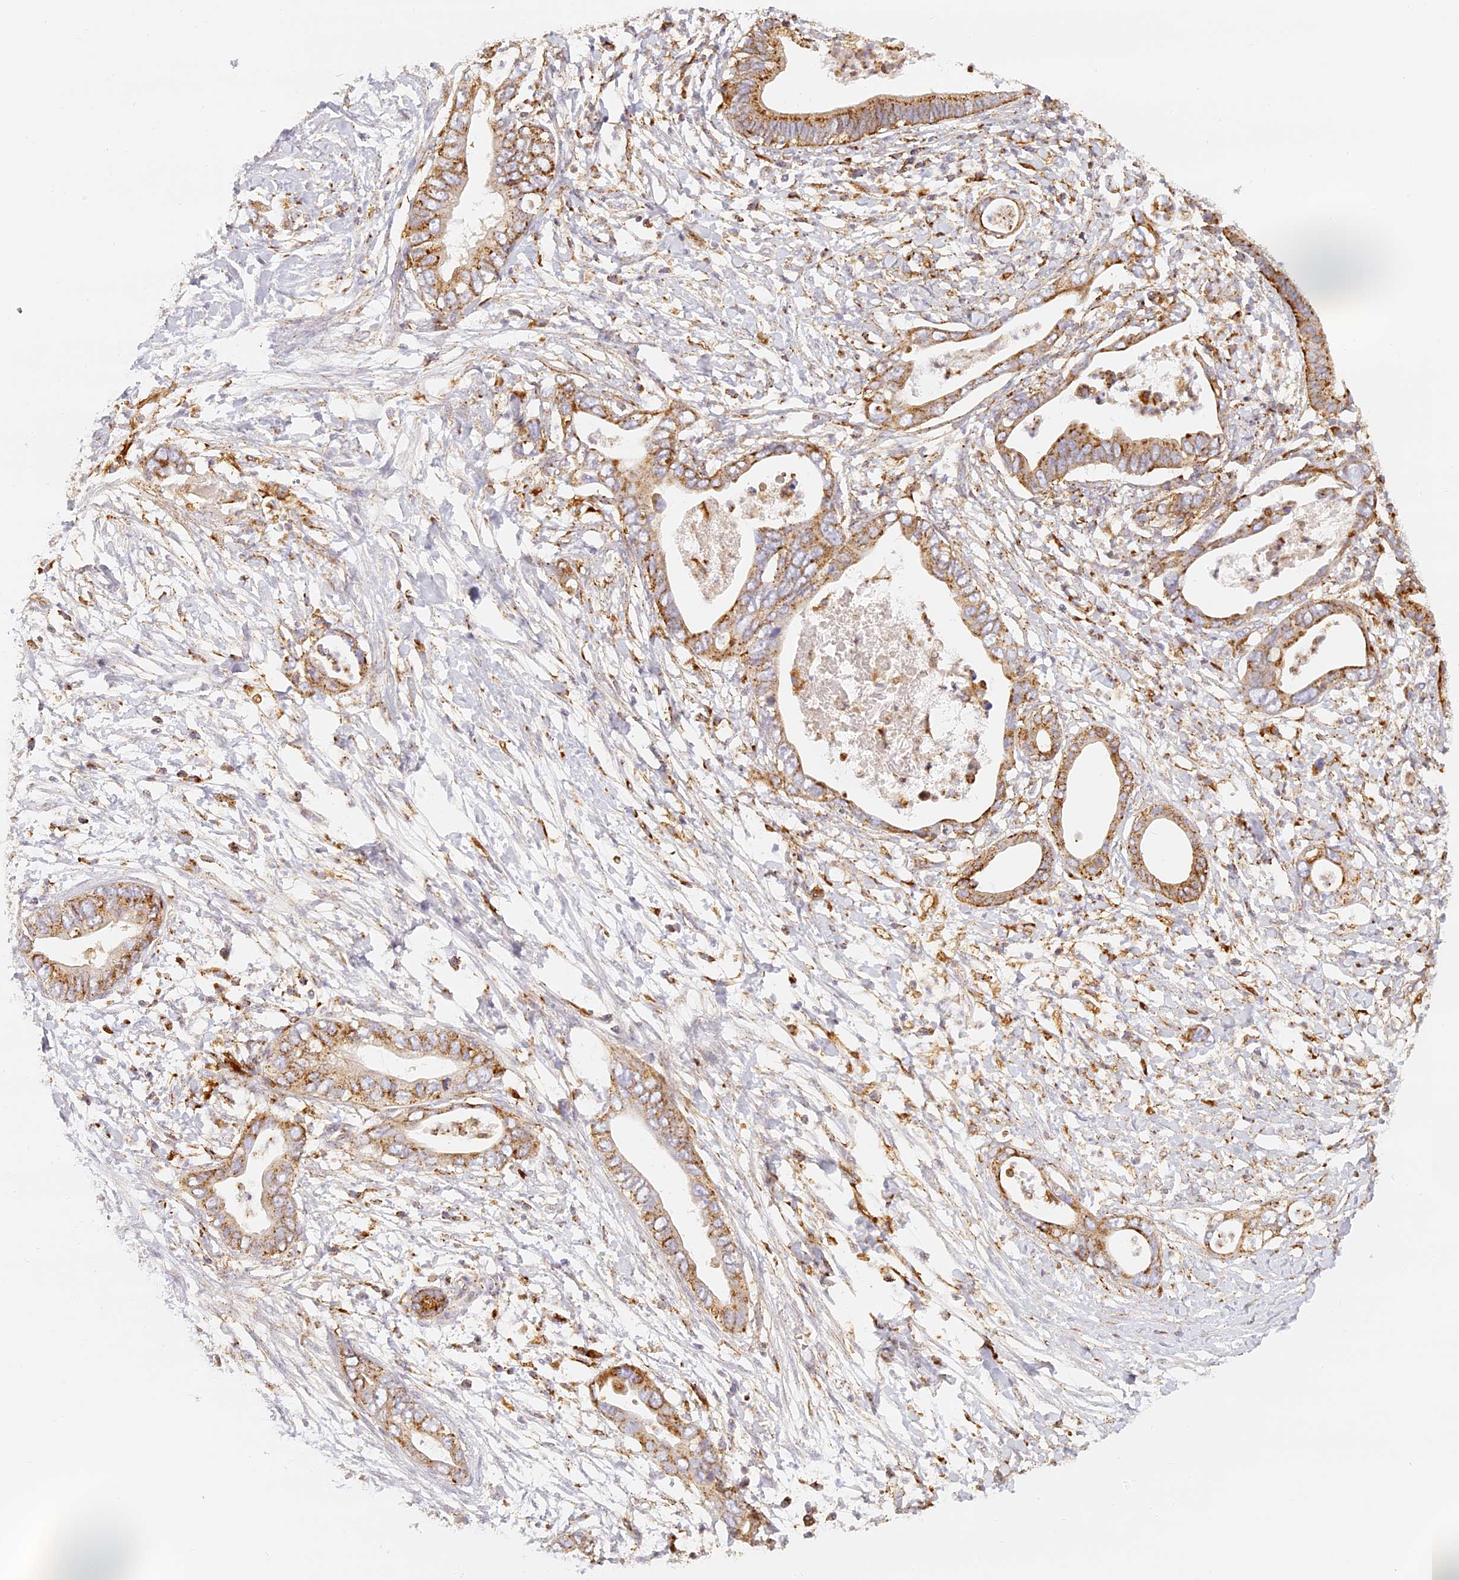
{"staining": {"intensity": "moderate", "quantity": ">75%", "location": "cytoplasmic/membranous"}, "tissue": "pancreatic cancer", "cell_type": "Tumor cells", "image_type": "cancer", "snomed": [{"axis": "morphology", "description": "Adenocarcinoma, NOS"}, {"axis": "topography", "description": "Pancreas"}], "caption": "Adenocarcinoma (pancreatic) stained for a protein shows moderate cytoplasmic/membranous positivity in tumor cells.", "gene": "LAMP2", "patient": {"sex": "male", "age": 75}}